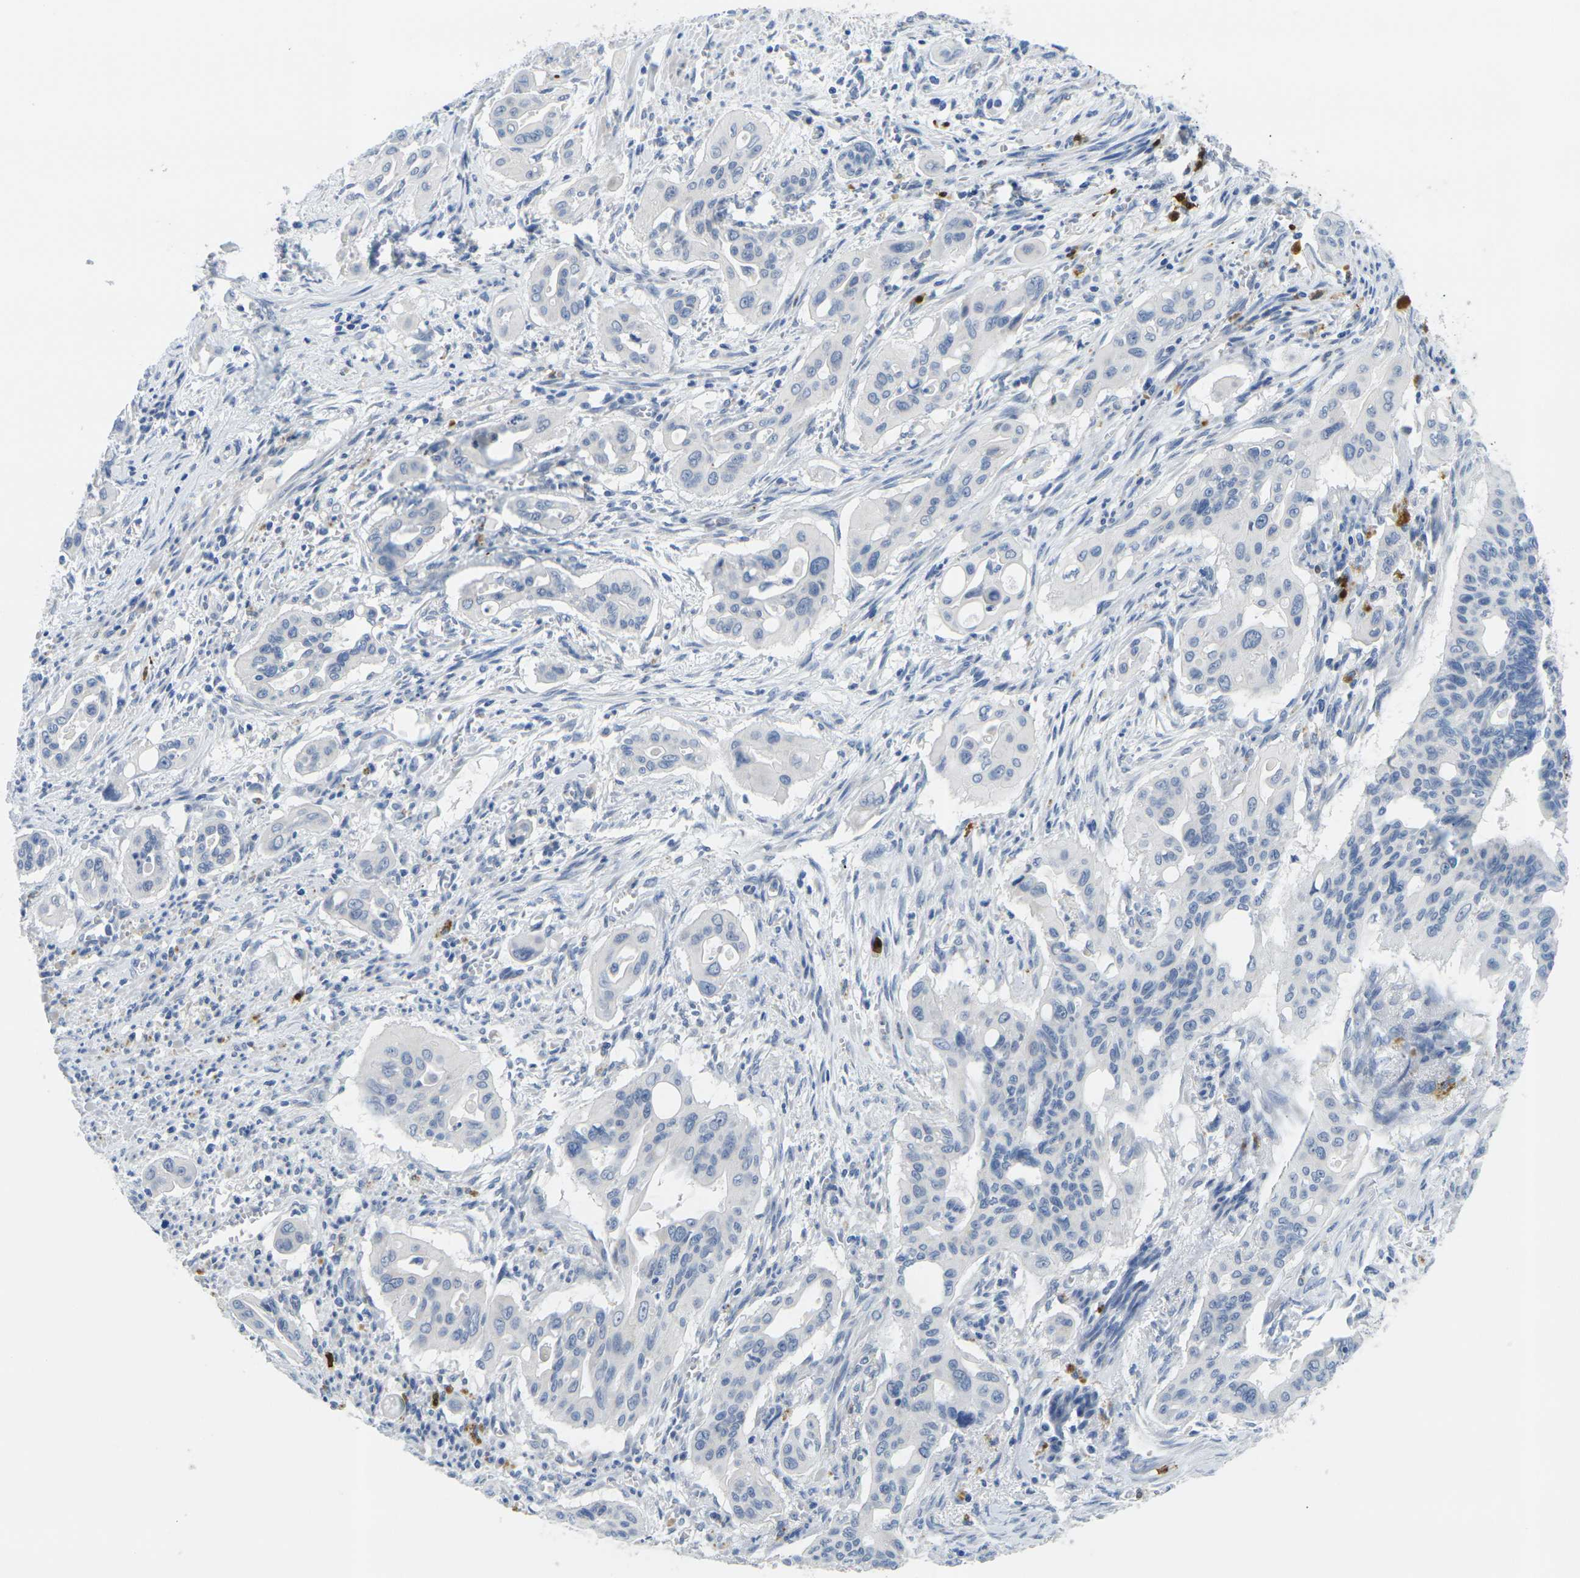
{"staining": {"intensity": "negative", "quantity": "none", "location": "none"}, "tissue": "pancreatic cancer", "cell_type": "Tumor cells", "image_type": "cancer", "snomed": [{"axis": "morphology", "description": "Adenocarcinoma, NOS"}, {"axis": "topography", "description": "Pancreas"}], "caption": "DAB immunohistochemical staining of pancreatic cancer (adenocarcinoma) shows no significant positivity in tumor cells.", "gene": "GPR15", "patient": {"sex": "male", "age": 77}}